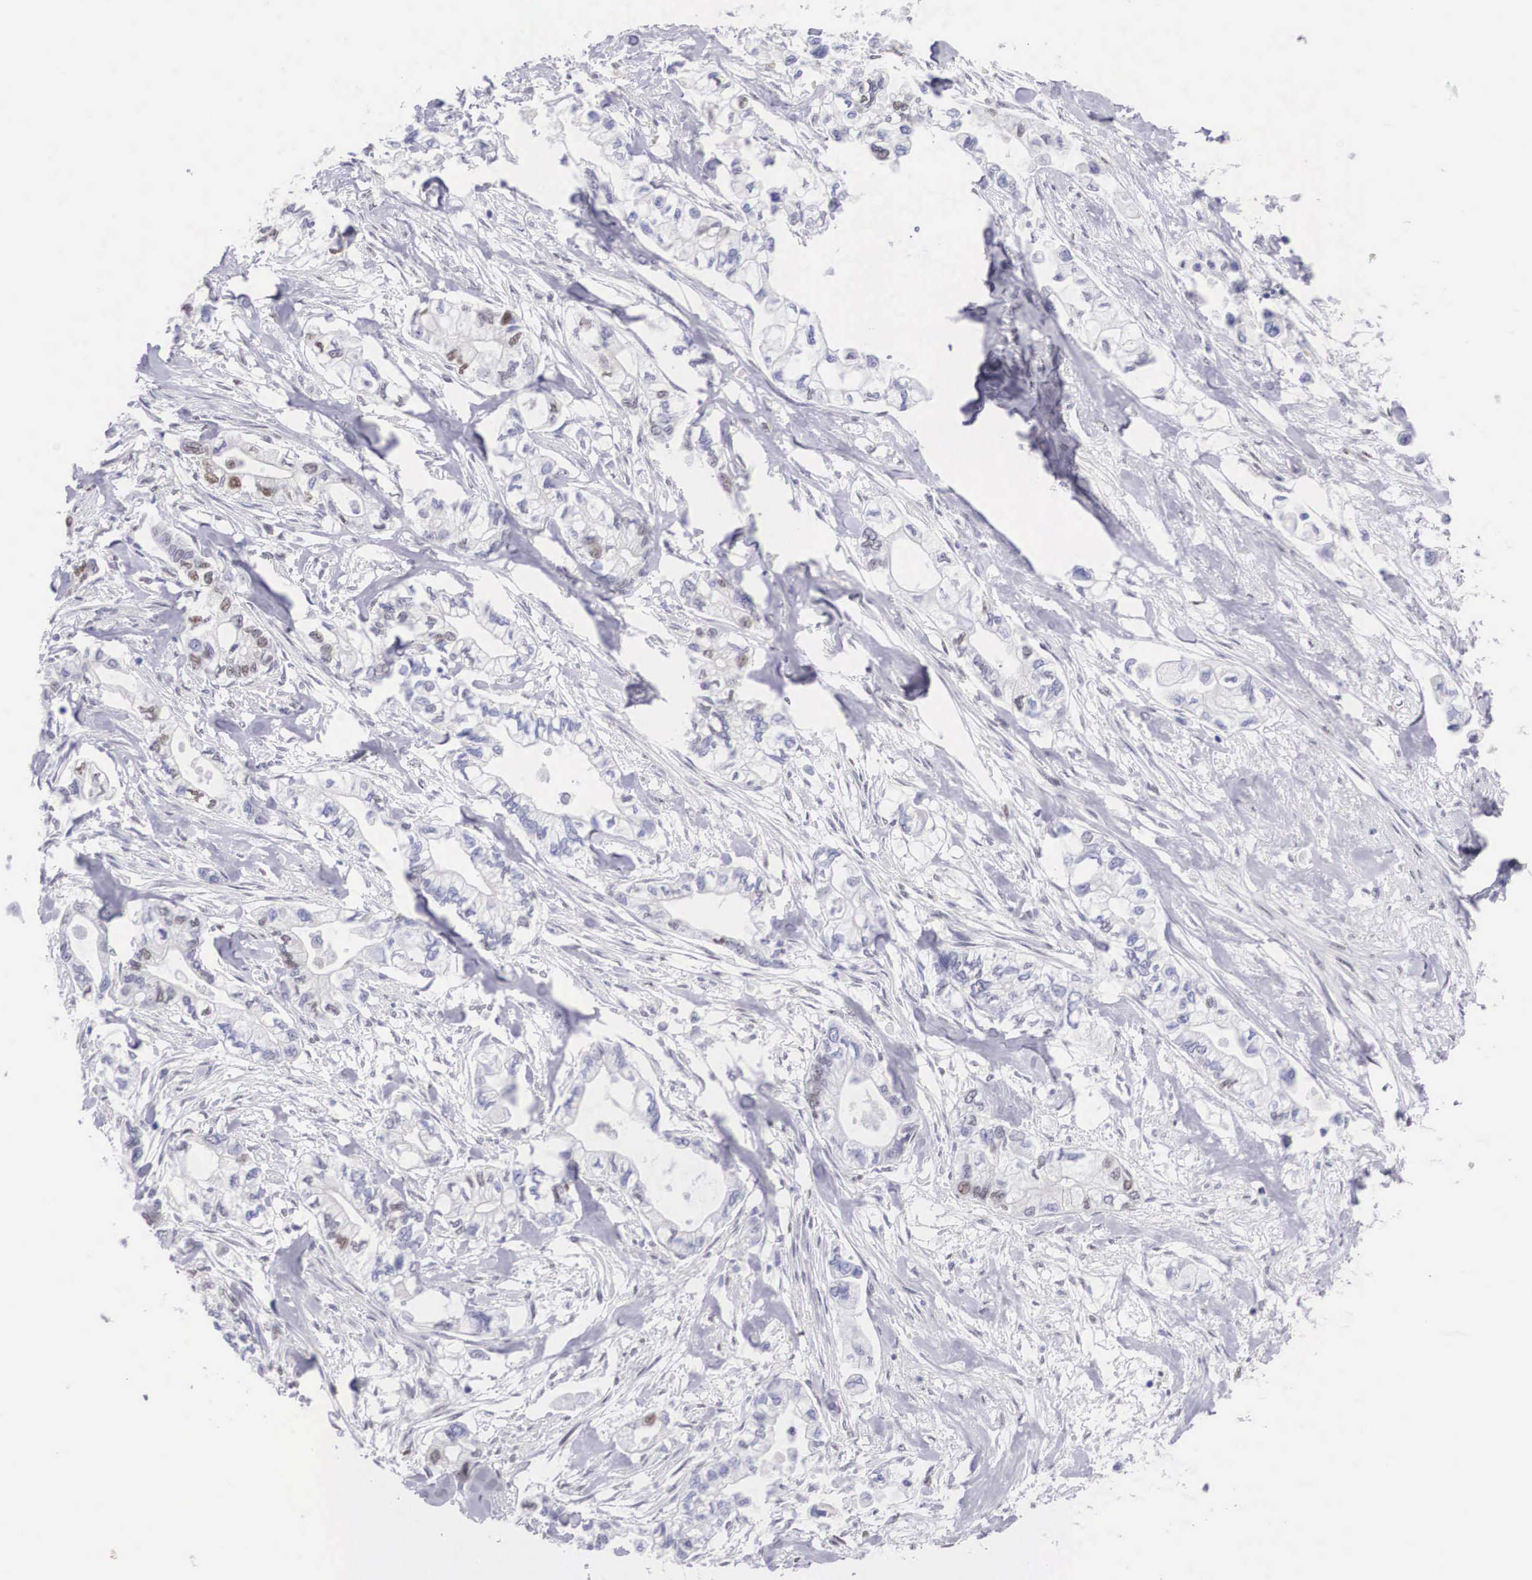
{"staining": {"intensity": "weak", "quantity": "<25%", "location": "nuclear"}, "tissue": "pancreatic cancer", "cell_type": "Tumor cells", "image_type": "cancer", "snomed": [{"axis": "morphology", "description": "Adenocarcinoma, NOS"}, {"axis": "topography", "description": "Pancreas"}], "caption": "Adenocarcinoma (pancreatic) was stained to show a protein in brown. There is no significant expression in tumor cells.", "gene": "HMGN5", "patient": {"sex": "male", "age": 79}}